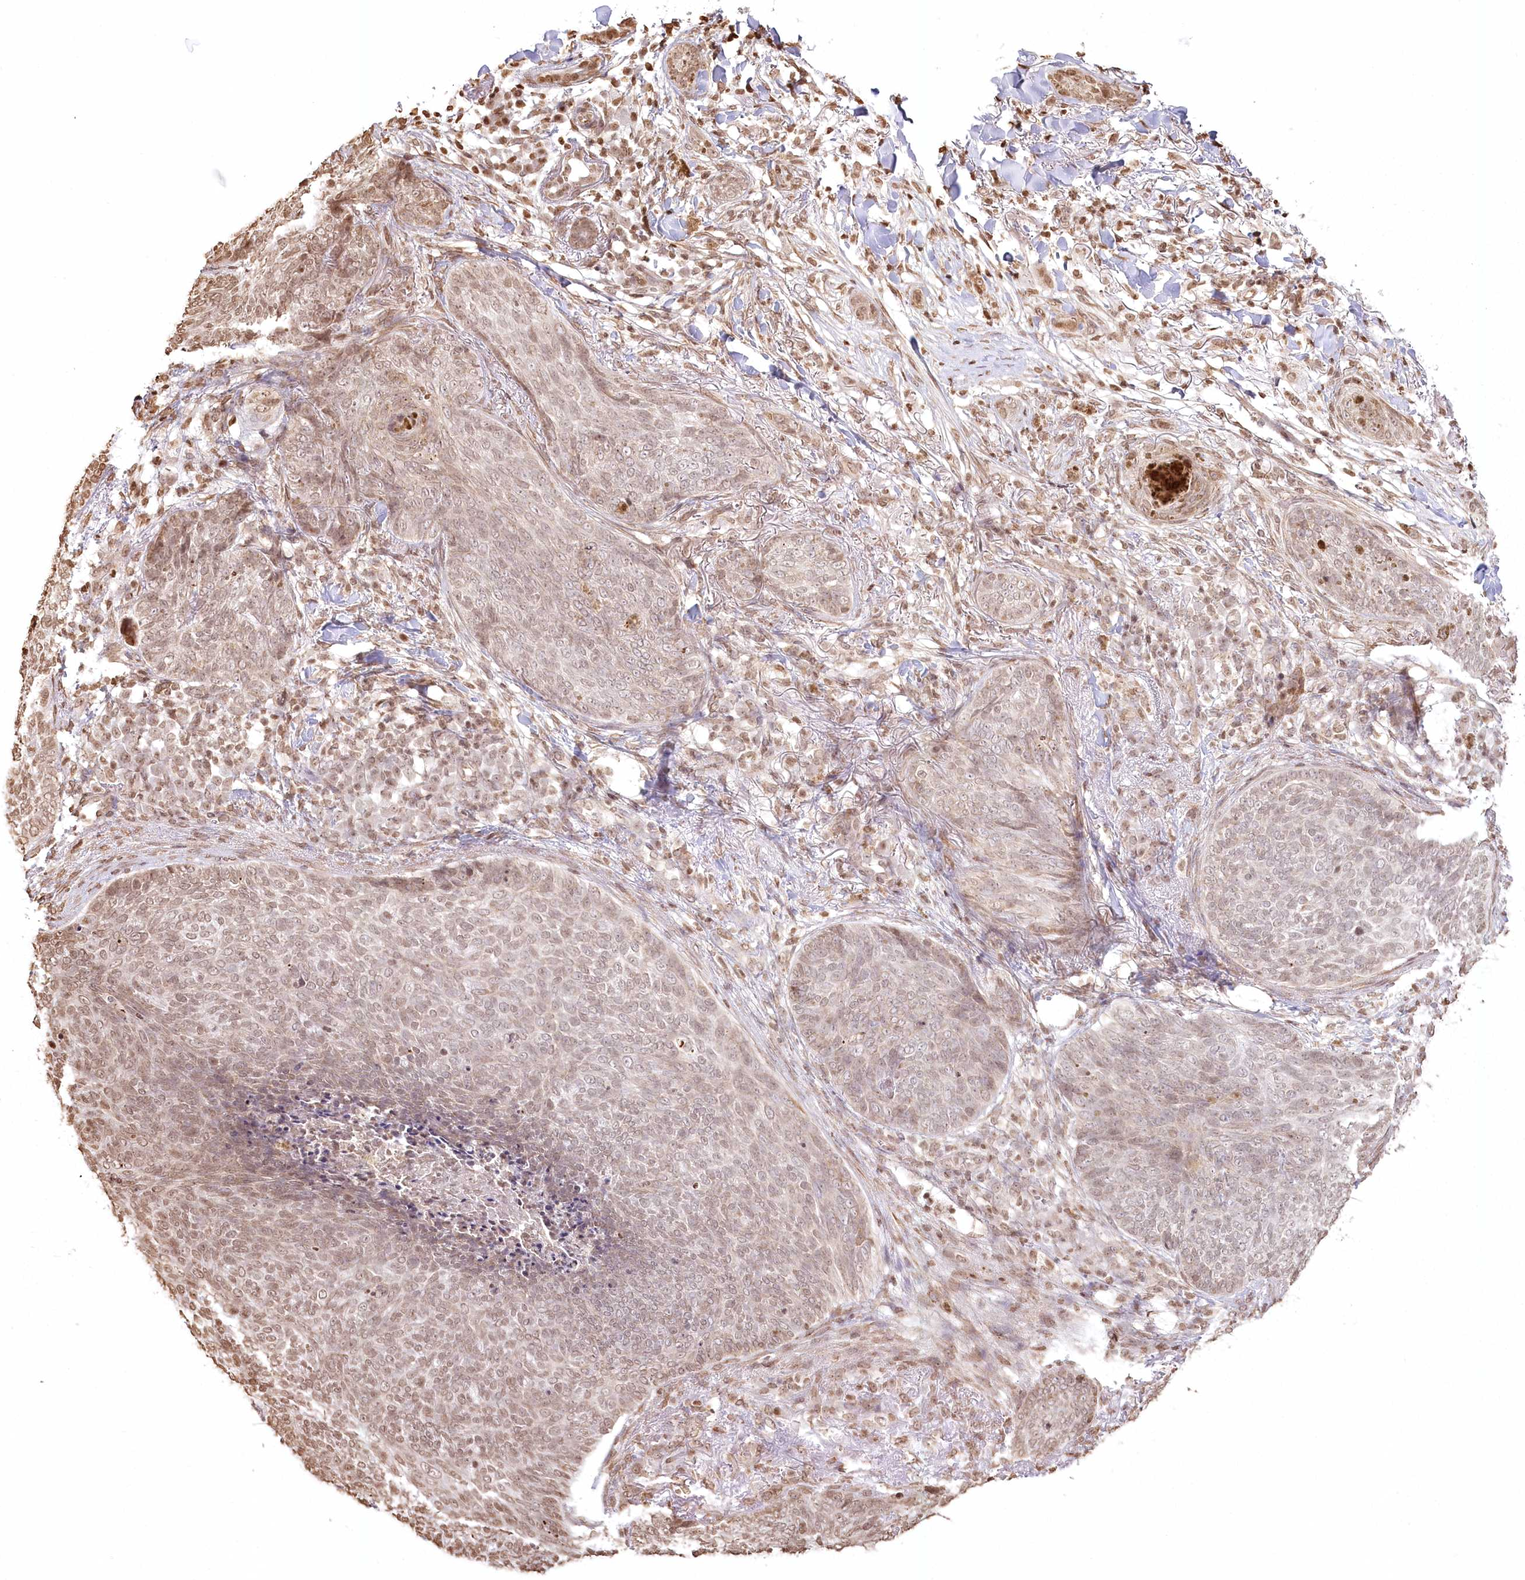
{"staining": {"intensity": "weak", "quantity": ">75%", "location": "nuclear"}, "tissue": "skin cancer", "cell_type": "Tumor cells", "image_type": "cancer", "snomed": [{"axis": "morphology", "description": "Basal cell carcinoma"}, {"axis": "topography", "description": "Skin"}], "caption": "The micrograph demonstrates immunohistochemical staining of skin cancer (basal cell carcinoma). There is weak nuclear positivity is appreciated in about >75% of tumor cells.", "gene": "FAM13A", "patient": {"sex": "male", "age": 85}}